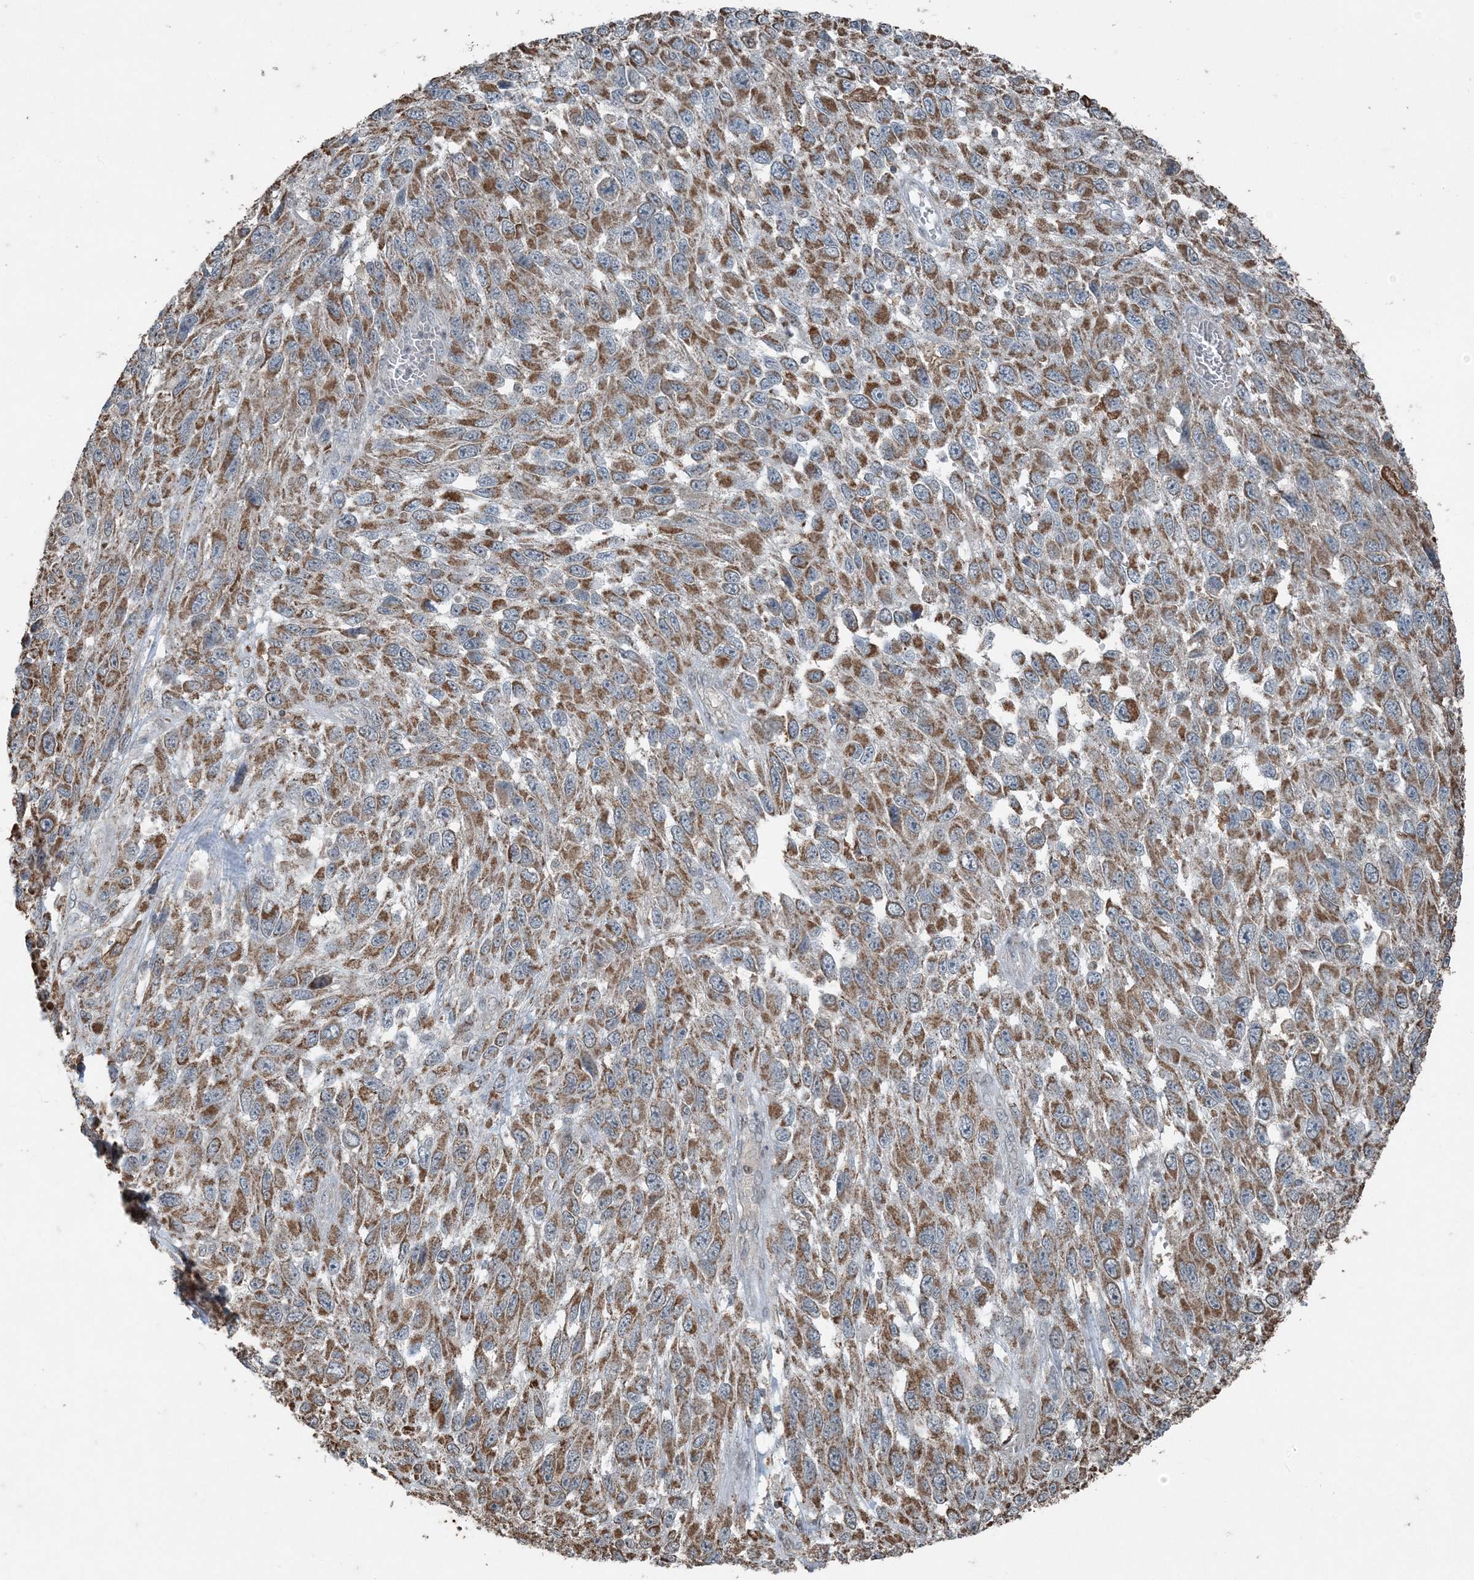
{"staining": {"intensity": "moderate", "quantity": ">75%", "location": "cytoplasmic/membranous"}, "tissue": "melanoma", "cell_type": "Tumor cells", "image_type": "cancer", "snomed": [{"axis": "morphology", "description": "Malignant melanoma, NOS"}, {"axis": "topography", "description": "Skin"}], "caption": "Malignant melanoma was stained to show a protein in brown. There is medium levels of moderate cytoplasmic/membranous positivity in about >75% of tumor cells.", "gene": "GNL1", "patient": {"sex": "female", "age": 96}}